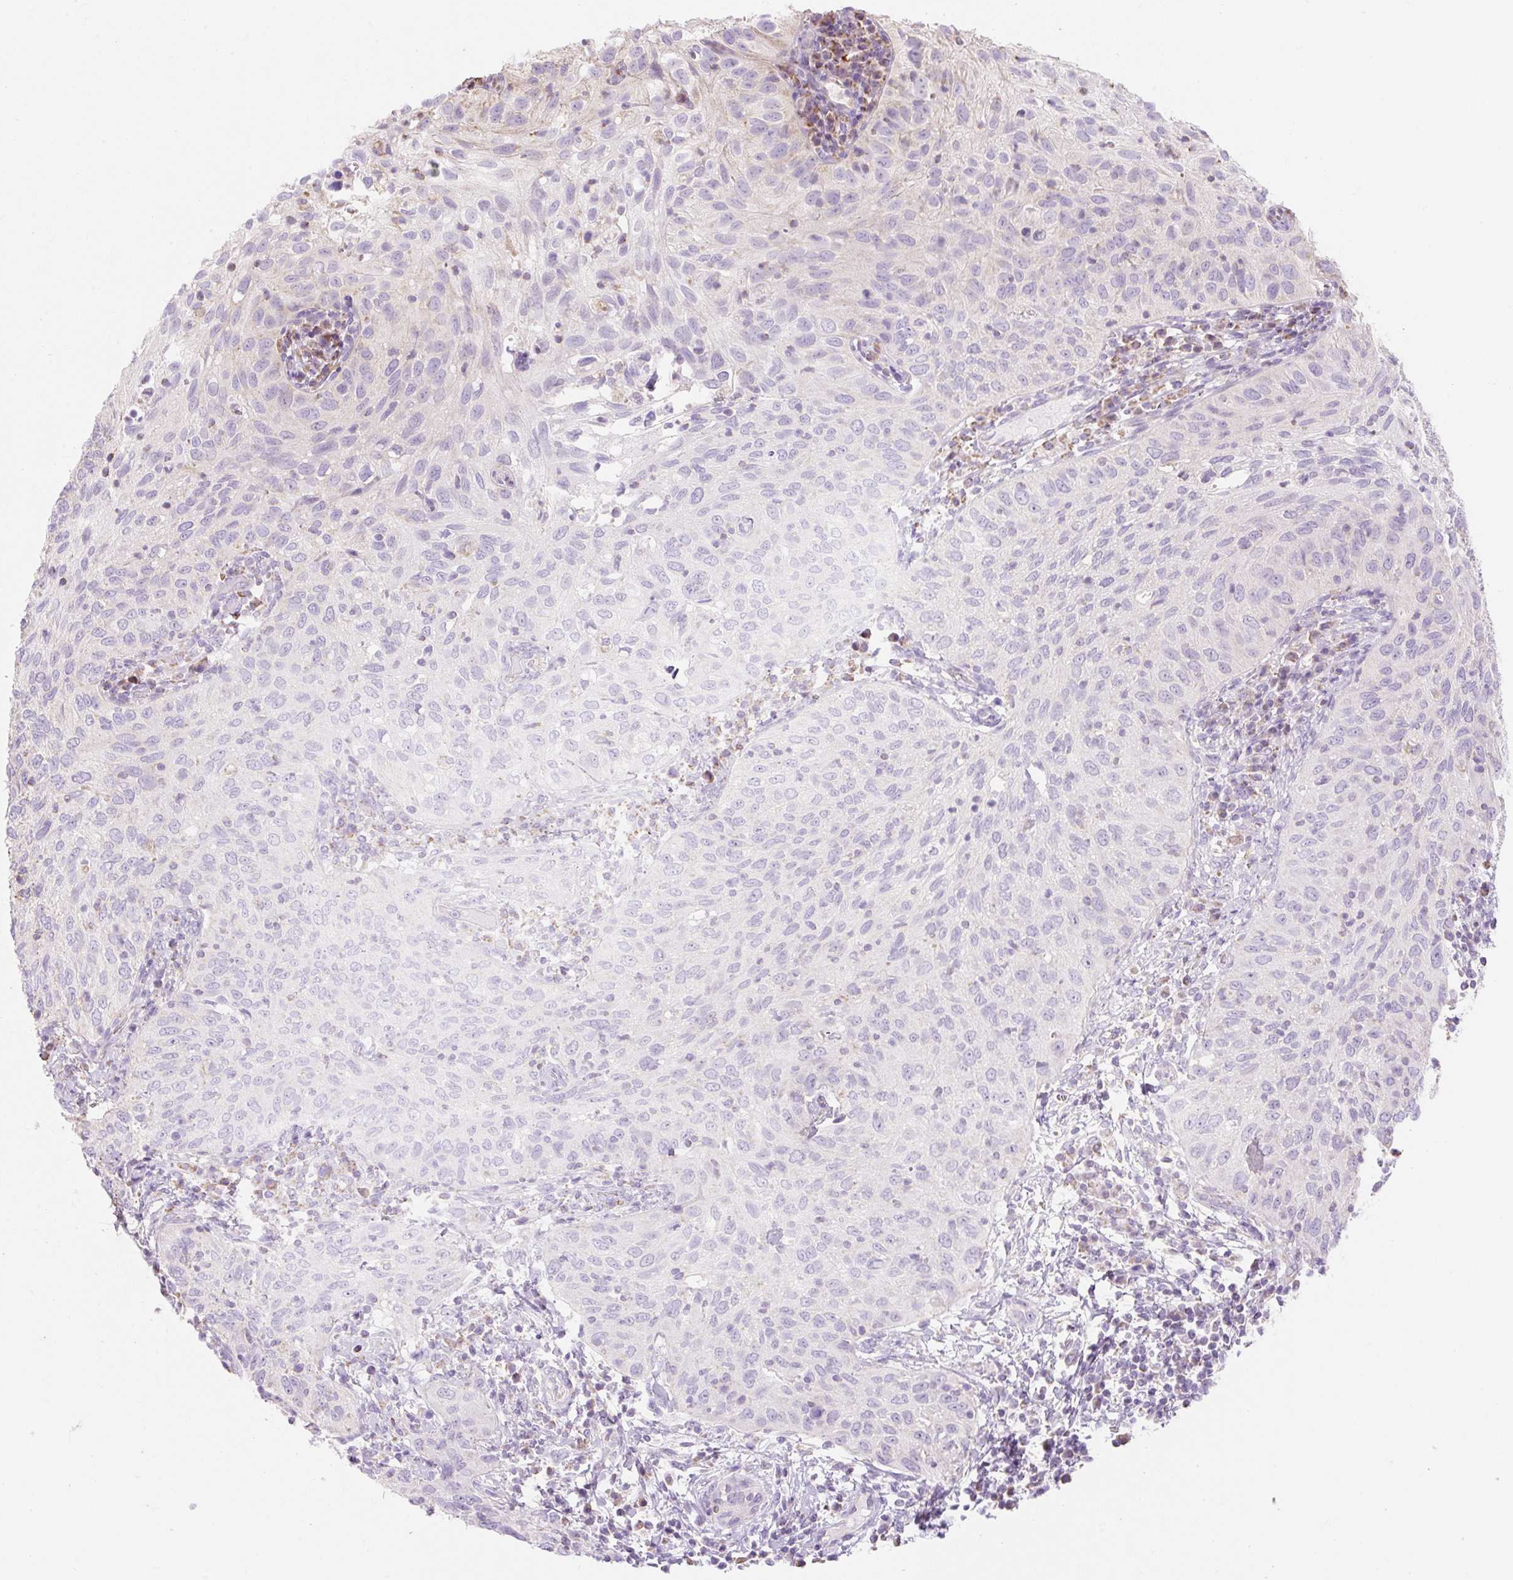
{"staining": {"intensity": "negative", "quantity": "none", "location": "none"}, "tissue": "cervical cancer", "cell_type": "Tumor cells", "image_type": "cancer", "snomed": [{"axis": "morphology", "description": "Squamous cell carcinoma, NOS"}, {"axis": "topography", "description": "Cervix"}], "caption": "Immunohistochemistry of human squamous cell carcinoma (cervical) displays no expression in tumor cells.", "gene": "DHX35", "patient": {"sex": "female", "age": 52}}